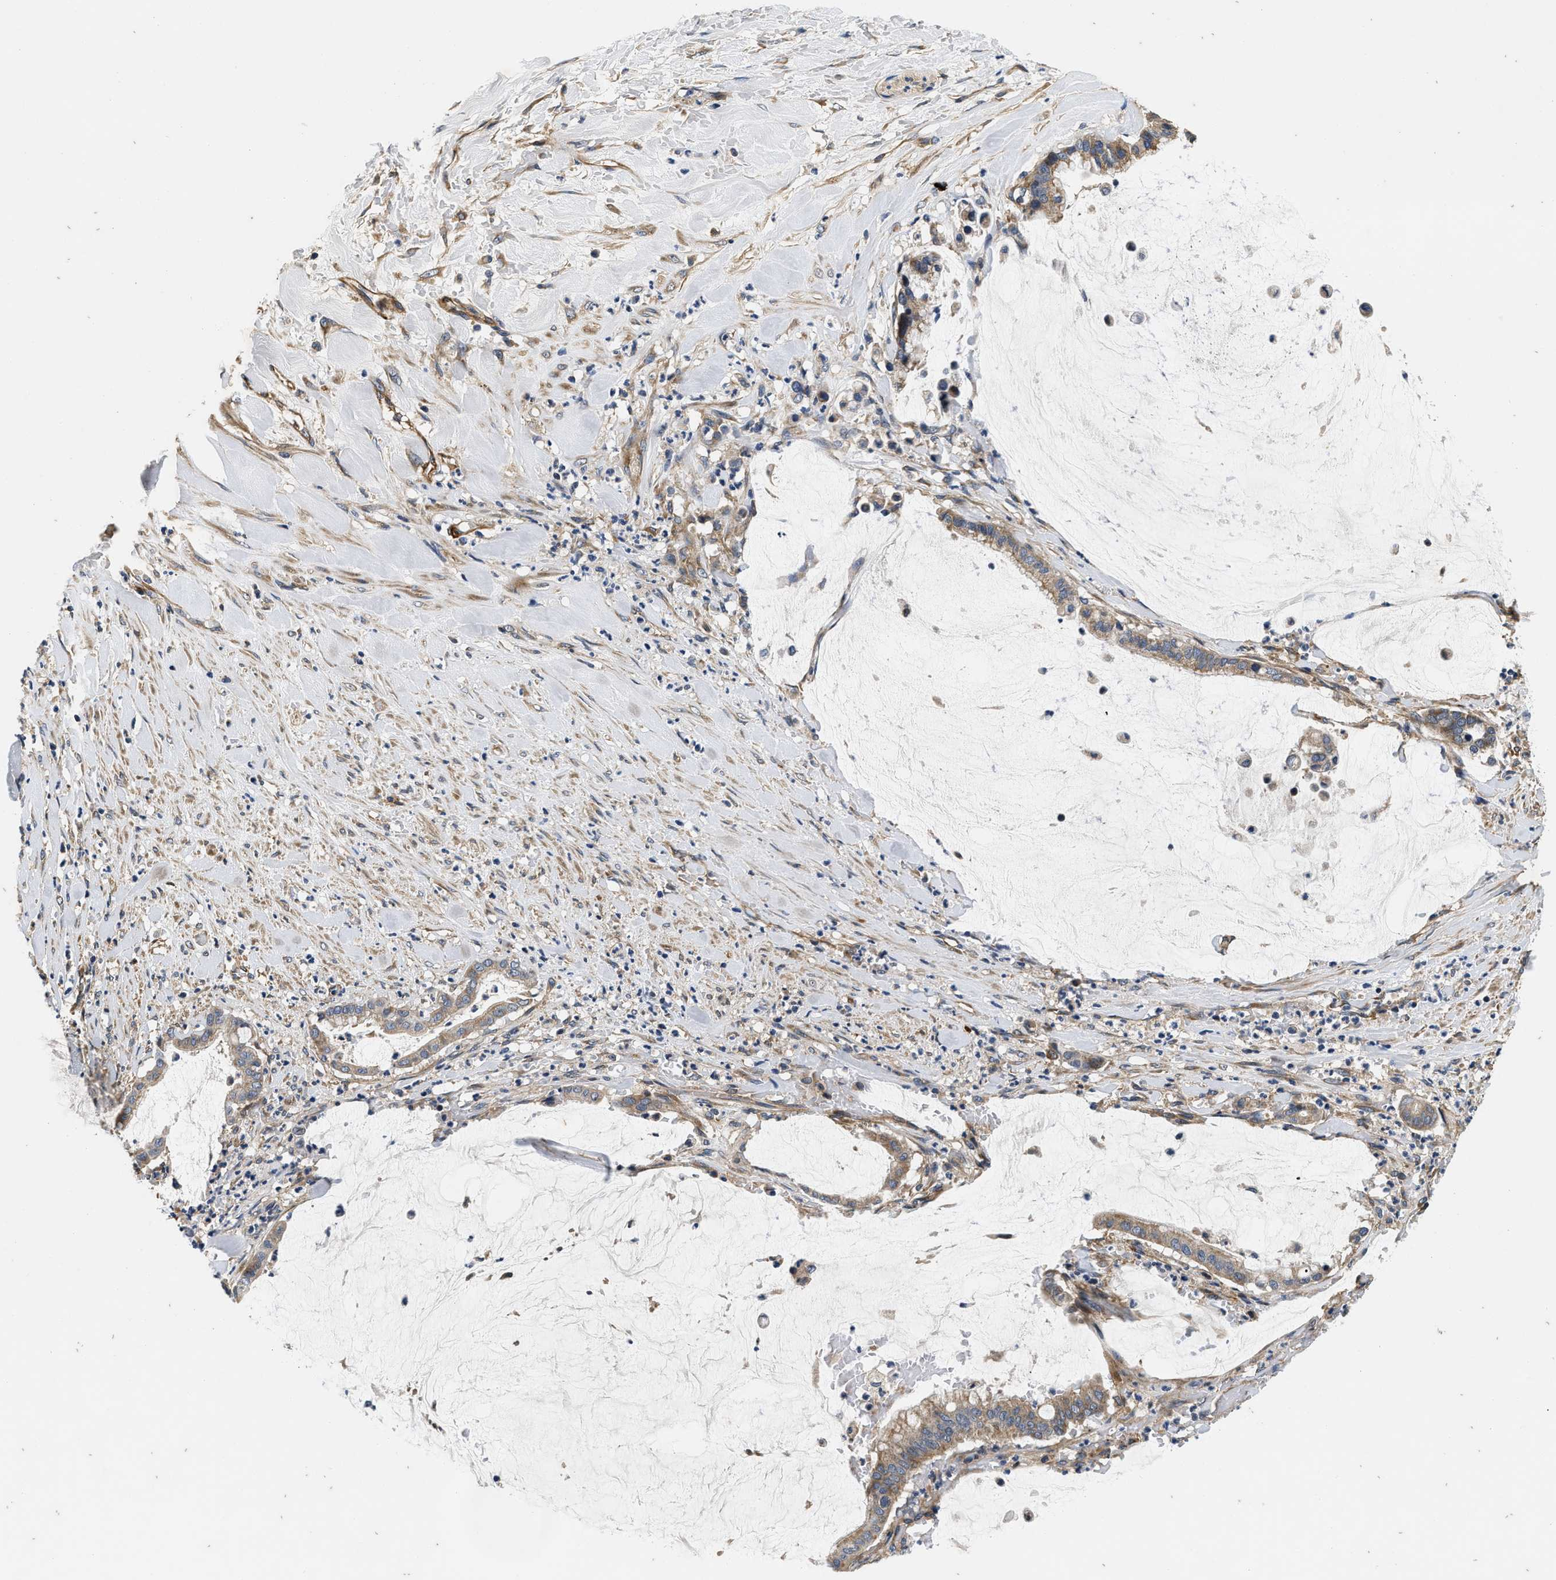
{"staining": {"intensity": "moderate", "quantity": ">75%", "location": "cytoplasmic/membranous"}, "tissue": "pancreatic cancer", "cell_type": "Tumor cells", "image_type": "cancer", "snomed": [{"axis": "morphology", "description": "Adenocarcinoma, NOS"}, {"axis": "topography", "description": "Pancreas"}], "caption": "Immunohistochemical staining of pancreatic cancer demonstrates medium levels of moderate cytoplasmic/membranous protein expression in about >75% of tumor cells.", "gene": "NME6", "patient": {"sex": "male", "age": 41}}